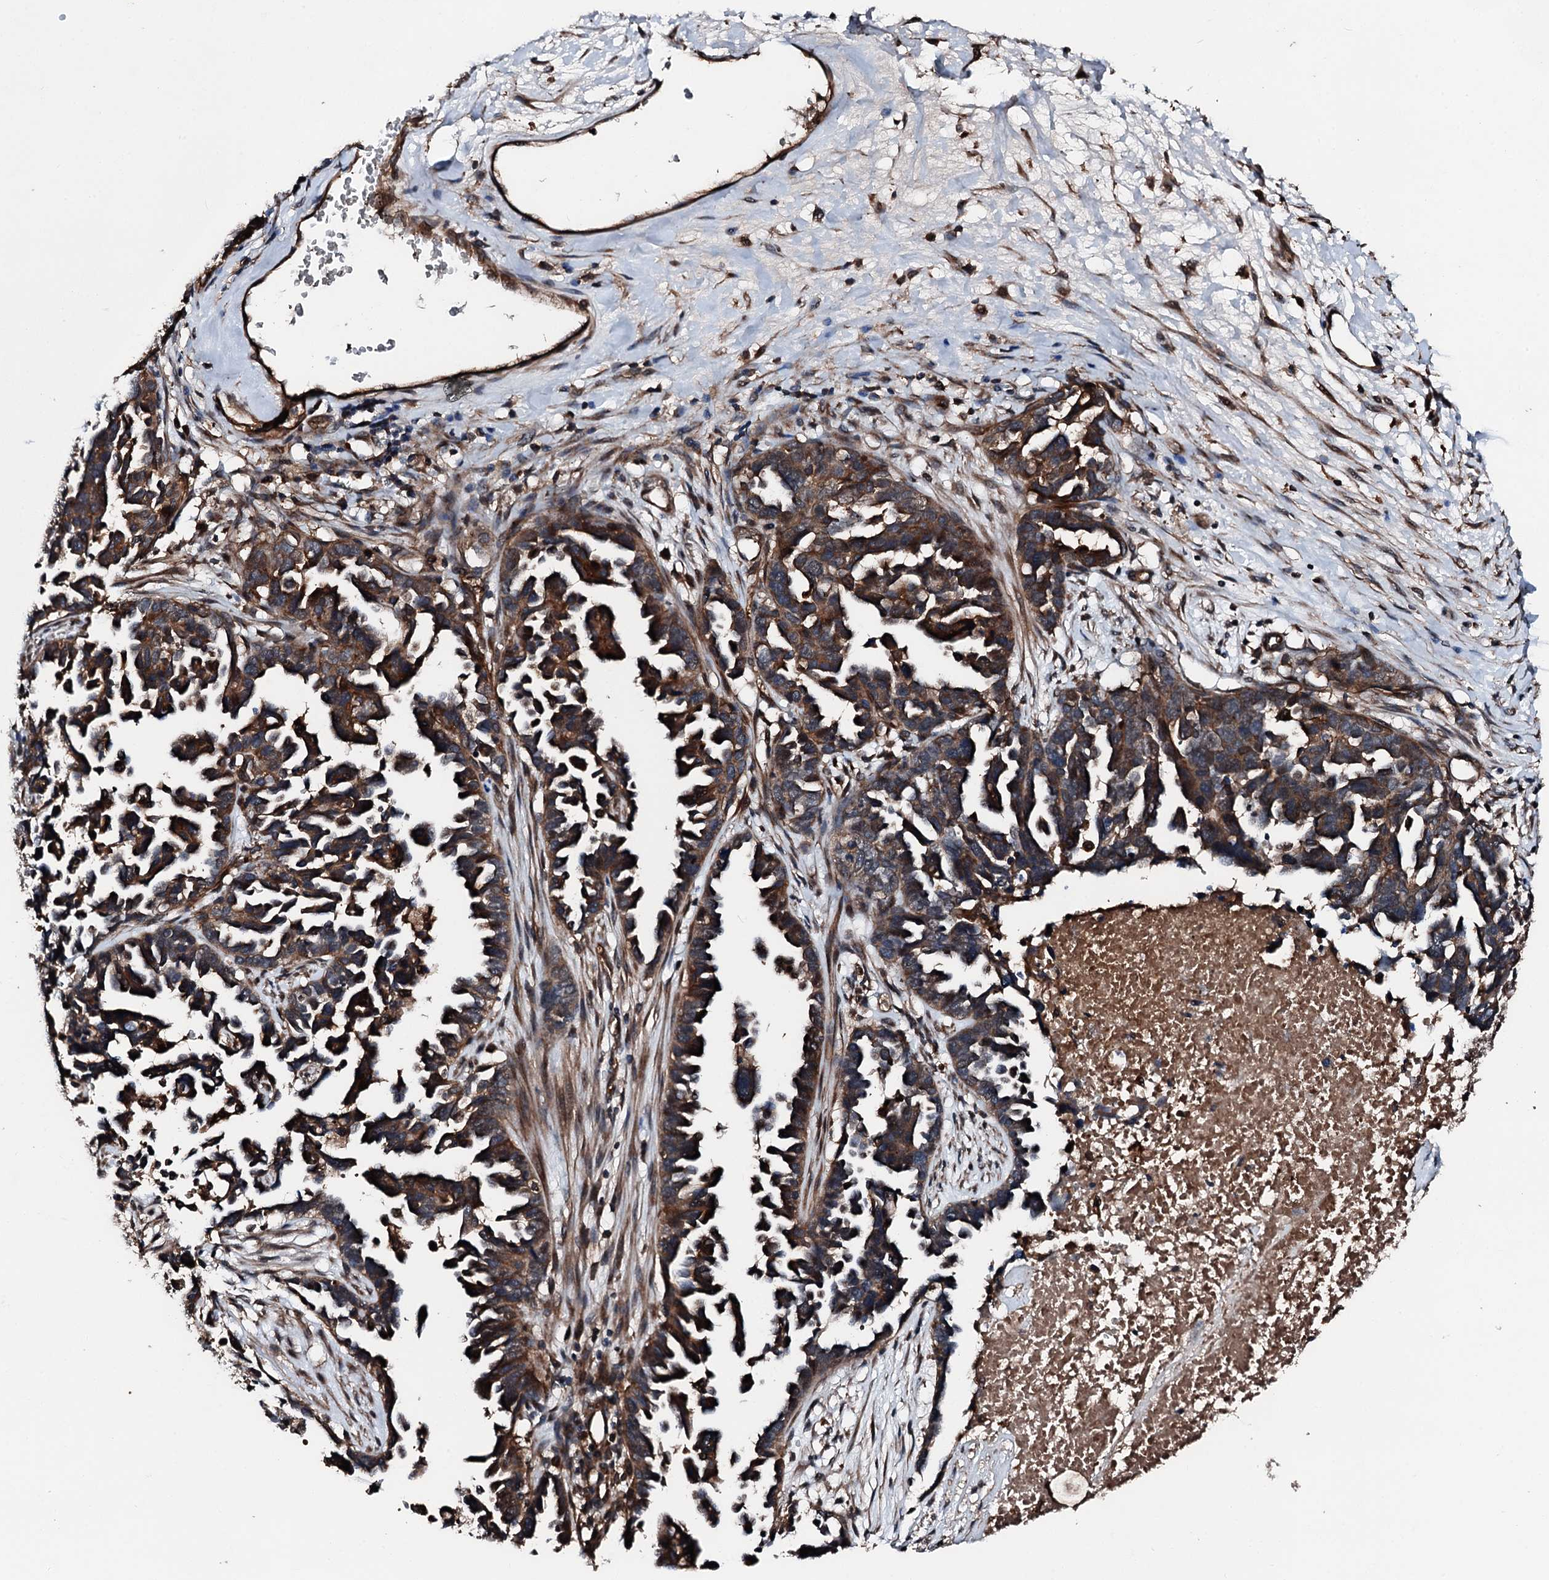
{"staining": {"intensity": "moderate", "quantity": ">75%", "location": "cytoplasmic/membranous"}, "tissue": "ovarian cancer", "cell_type": "Tumor cells", "image_type": "cancer", "snomed": [{"axis": "morphology", "description": "Cystadenocarcinoma, serous, NOS"}, {"axis": "topography", "description": "Ovary"}], "caption": "High-magnification brightfield microscopy of ovarian cancer stained with DAB (brown) and counterstained with hematoxylin (blue). tumor cells exhibit moderate cytoplasmic/membranous expression is seen in approximately>75% of cells. Using DAB (brown) and hematoxylin (blue) stains, captured at high magnification using brightfield microscopy.", "gene": "FGD4", "patient": {"sex": "female", "age": 54}}